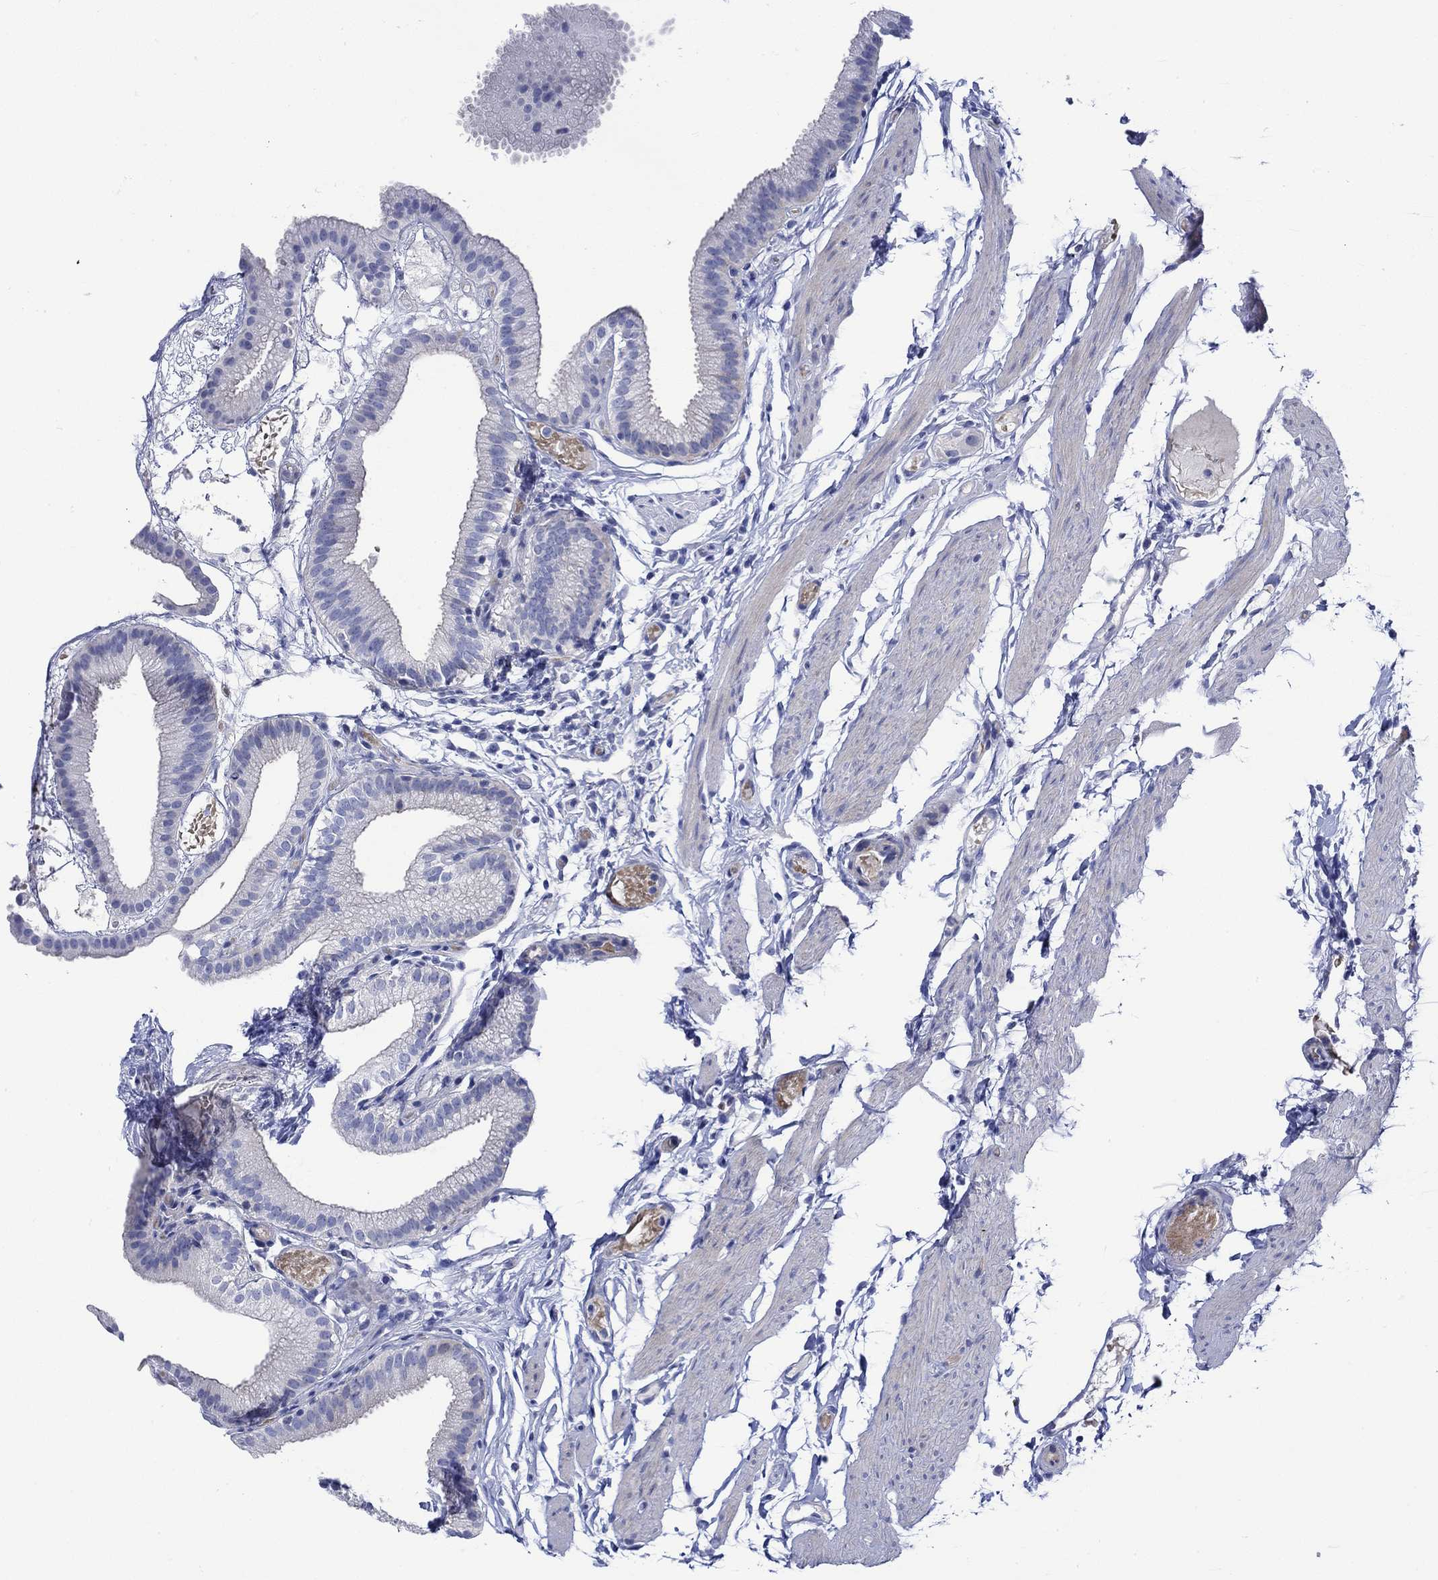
{"staining": {"intensity": "weak", "quantity": "<25%", "location": "cytoplasmic/membranous"}, "tissue": "gallbladder", "cell_type": "Glandular cells", "image_type": "normal", "snomed": [{"axis": "morphology", "description": "Normal tissue, NOS"}, {"axis": "topography", "description": "Gallbladder"}], "caption": "This is an immunohistochemistry photomicrograph of normal gallbladder. There is no positivity in glandular cells.", "gene": "NRIP3", "patient": {"sex": "female", "age": 45}}